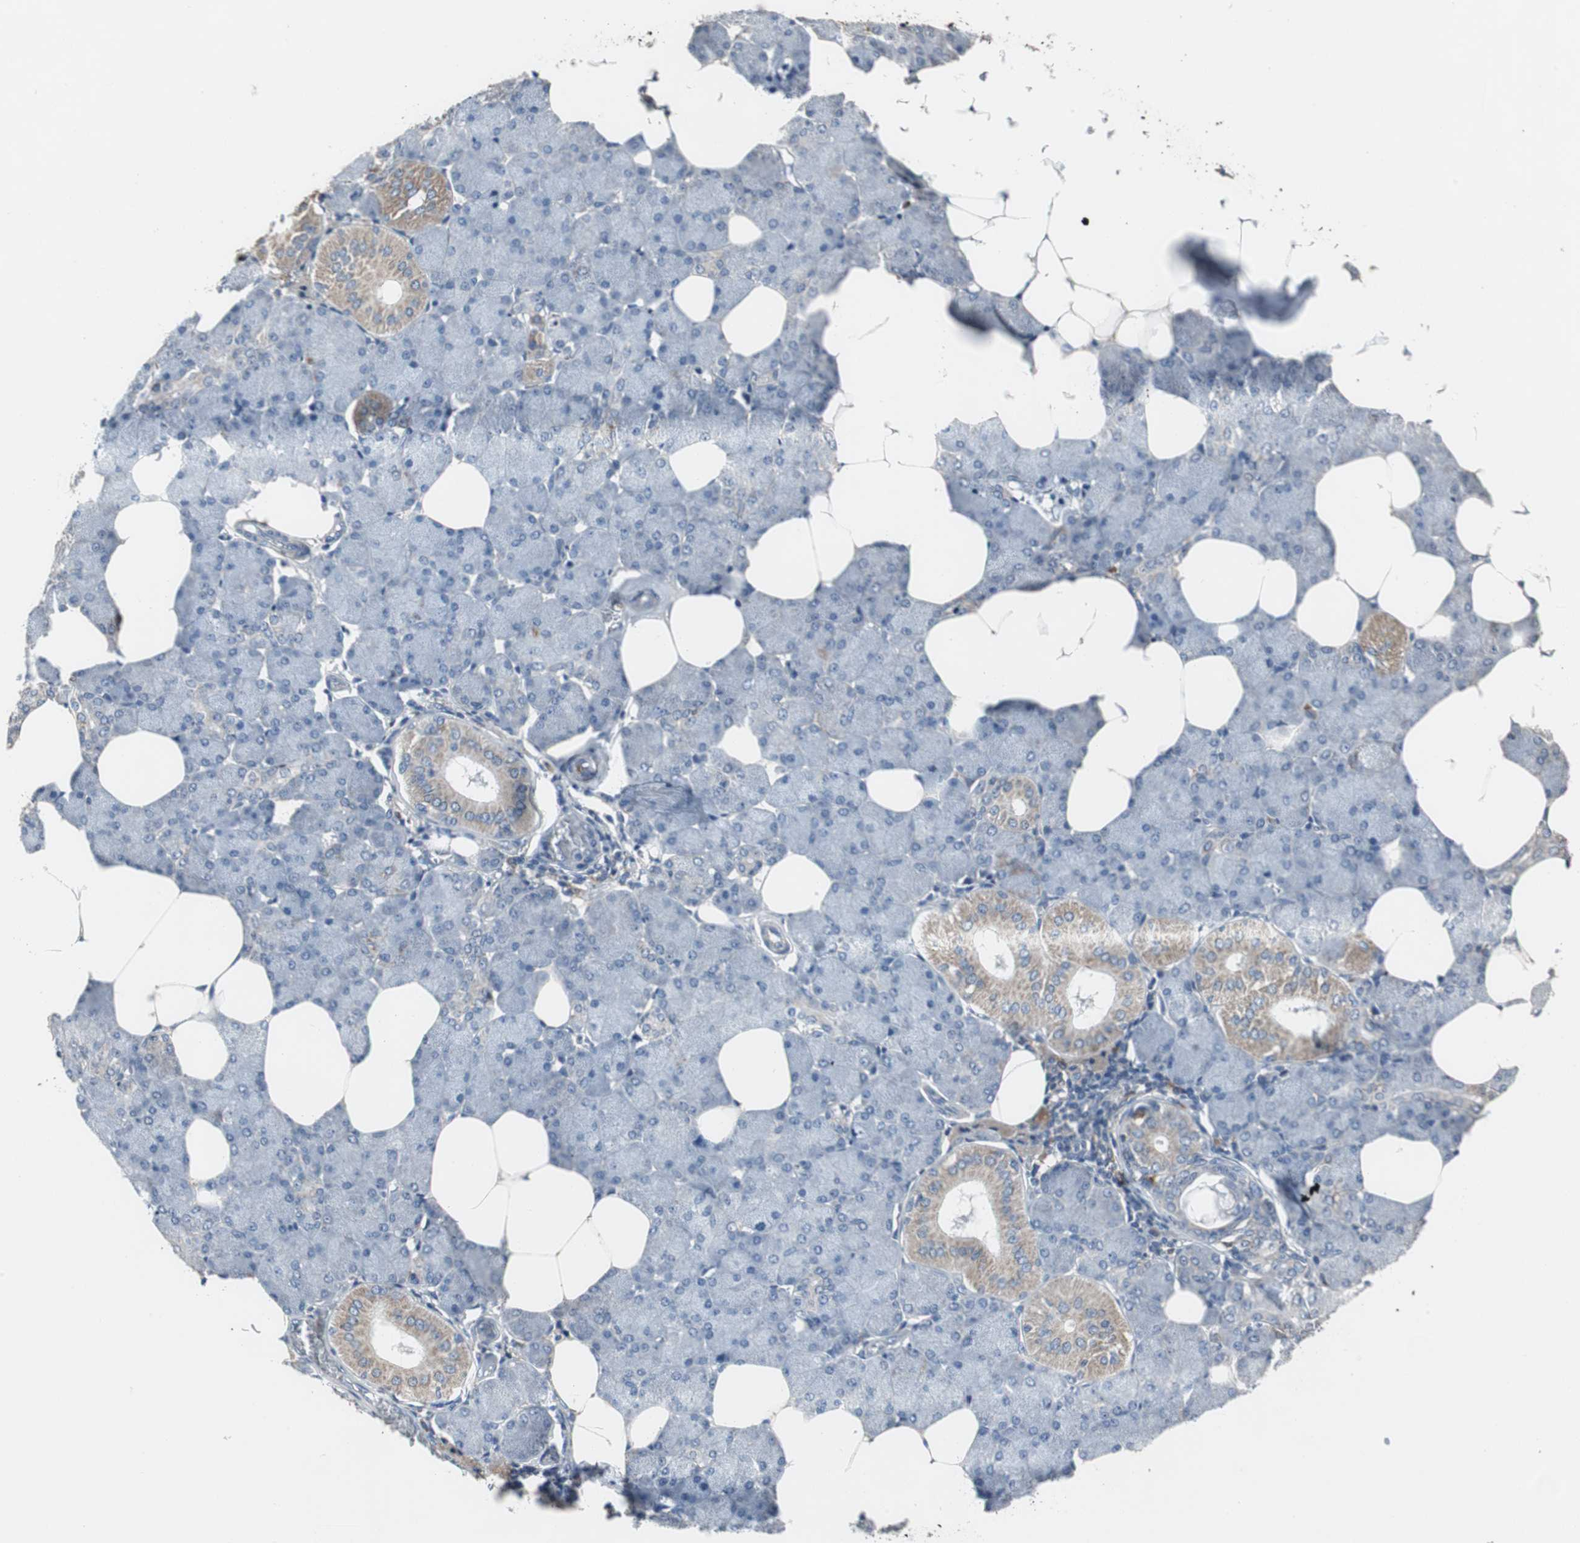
{"staining": {"intensity": "negative", "quantity": "none", "location": "none"}, "tissue": "salivary gland", "cell_type": "Glandular cells", "image_type": "normal", "snomed": [{"axis": "morphology", "description": "Normal tissue, NOS"}, {"axis": "morphology", "description": "Adenoma, NOS"}, {"axis": "topography", "description": "Salivary gland"}], "caption": "Human salivary gland stained for a protein using IHC displays no expression in glandular cells.", "gene": "NCF2", "patient": {"sex": "female", "age": 32}}